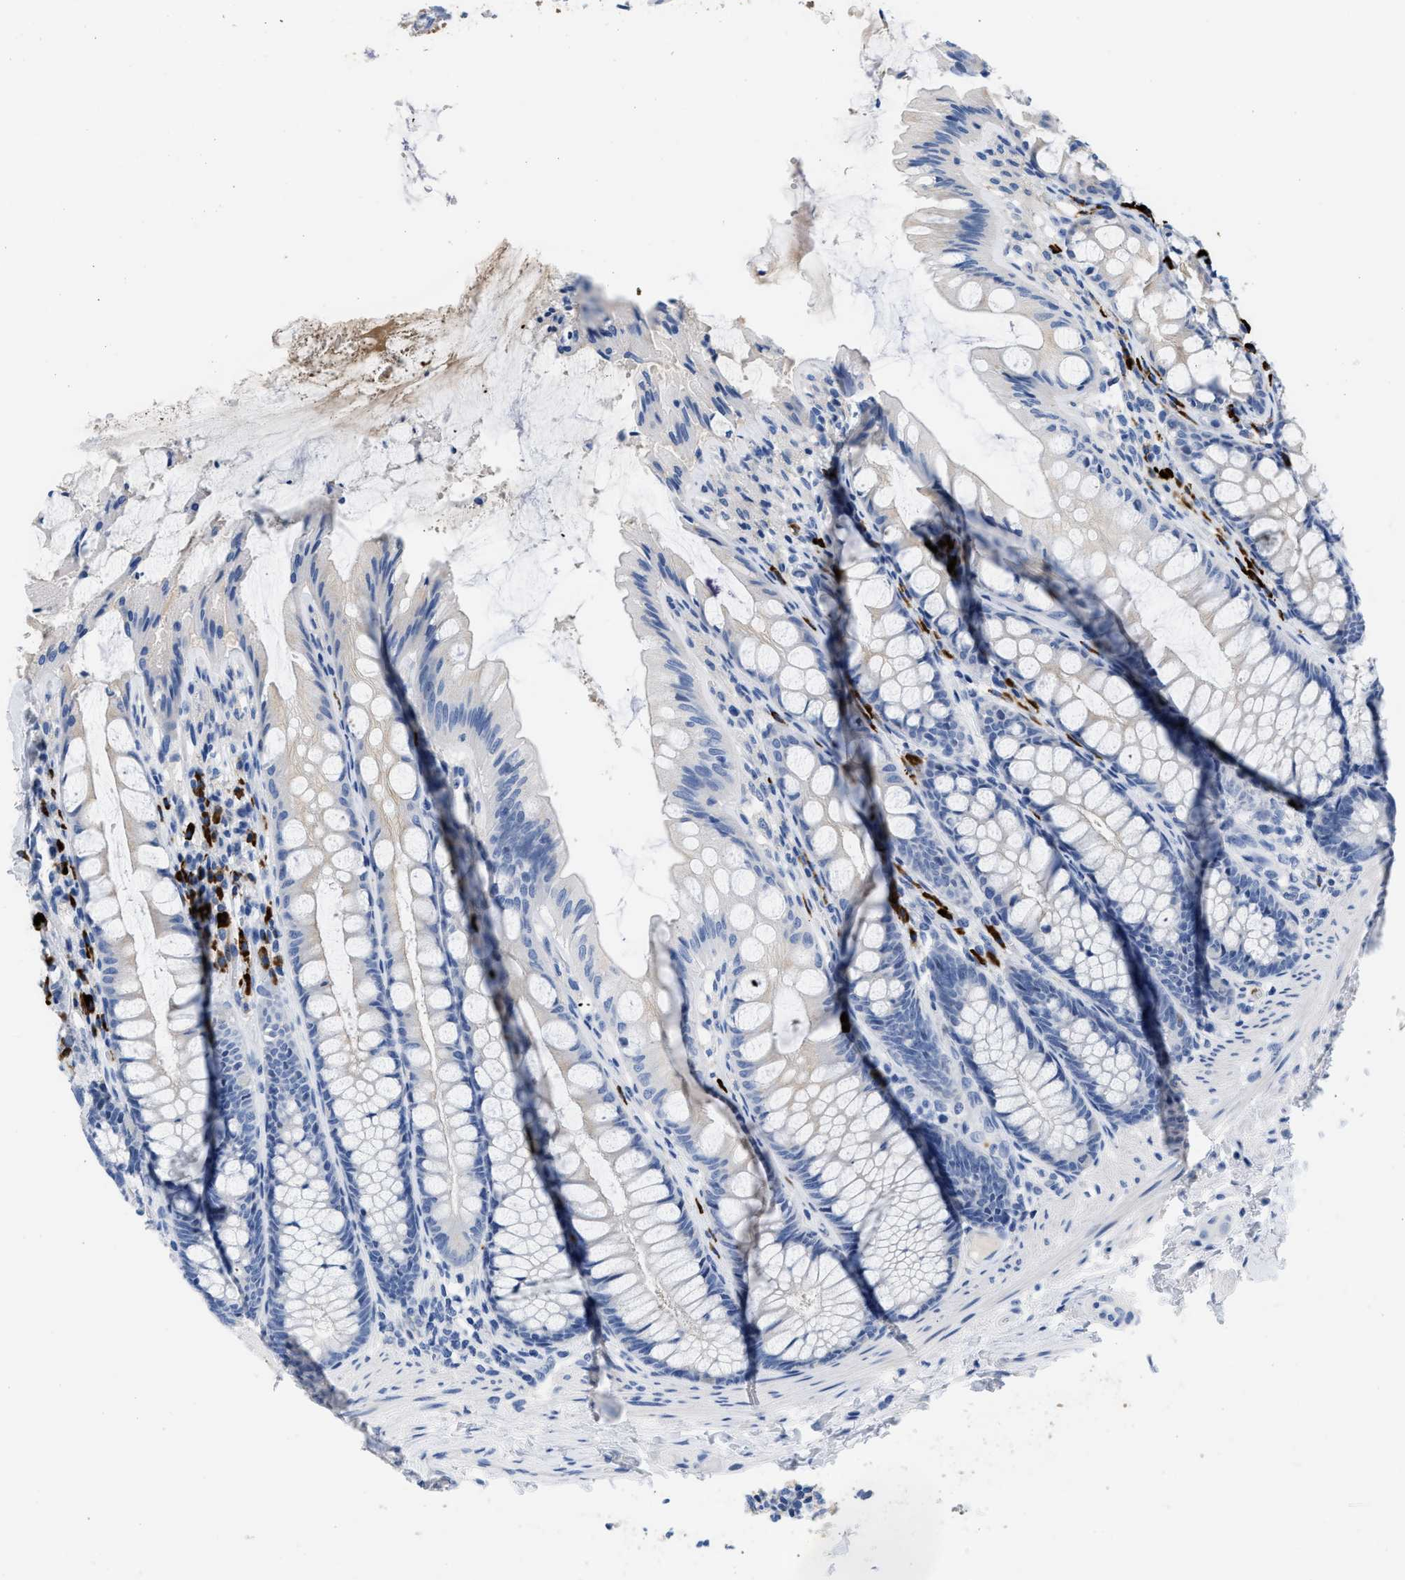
{"staining": {"intensity": "negative", "quantity": "none", "location": "none"}, "tissue": "colon", "cell_type": "Endothelial cells", "image_type": "normal", "snomed": [{"axis": "morphology", "description": "Normal tissue, NOS"}, {"axis": "topography", "description": "Colon"}], "caption": "Protein analysis of unremarkable colon reveals no significant positivity in endothelial cells.", "gene": "FGF18", "patient": {"sex": "male", "age": 47}}